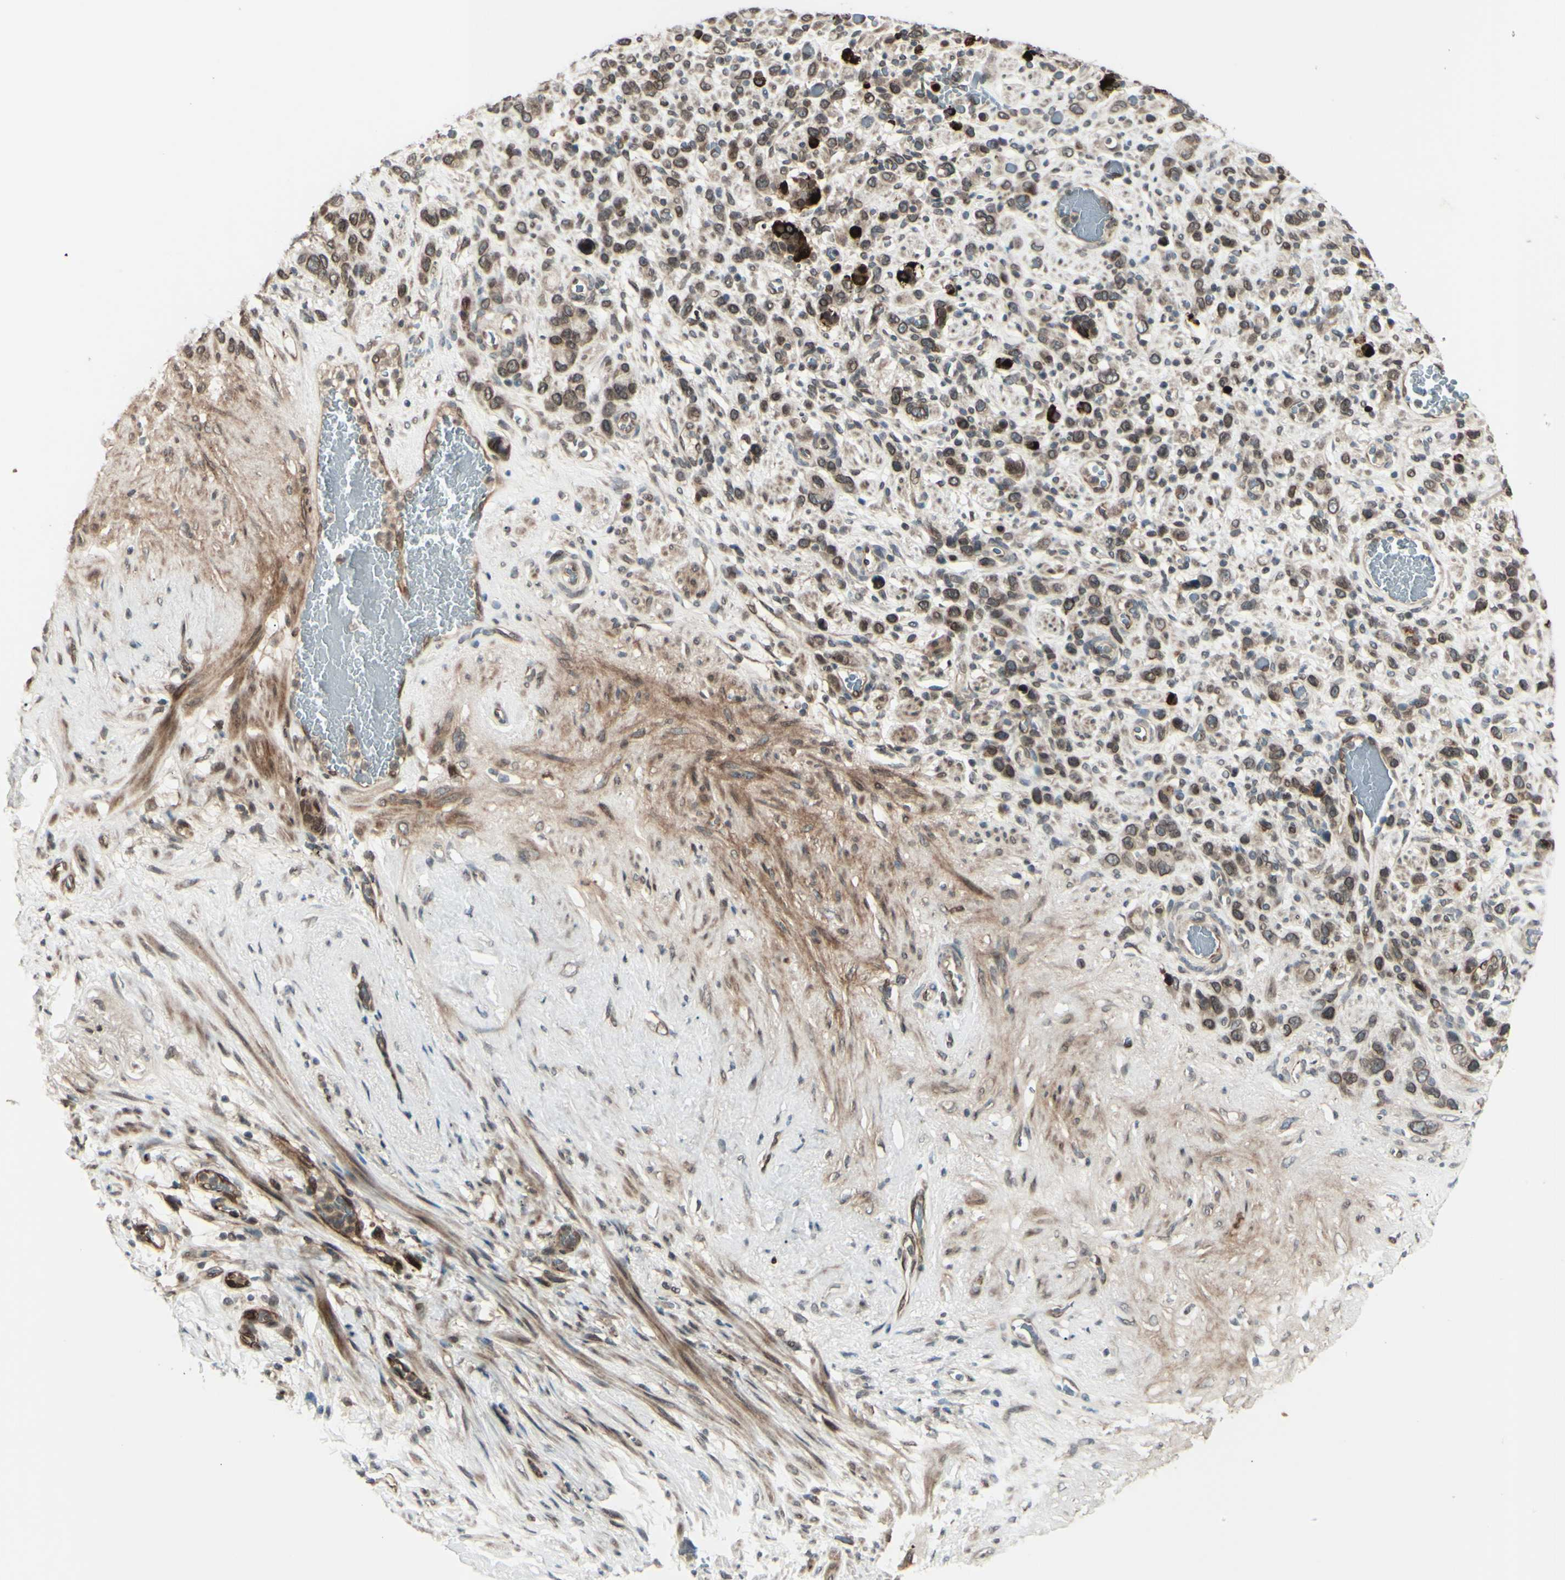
{"staining": {"intensity": "moderate", "quantity": ">75%", "location": "cytoplasmic/membranous,nuclear"}, "tissue": "stomach cancer", "cell_type": "Tumor cells", "image_type": "cancer", "snomed": [{"axis": "morphology", "description": "Adenocarcinoma, NOS"}, {"axis": "morphology", "description": "Adenocarcinoma, High grade"}, {"axis": "topography", "description": "Stomach, upper"}, {"axis": "topography", "description": "Stomach, lower"}], "caption": "IHC of stomach cancer displays medium levels of moderate cytoplasmic/membranous and nuclear expression in about >75% of tumor cells. Immunohistochemistry stains the protein in brown and the nuclei are stained blue.", "gene": "MLF2", "patient": {"sex": "female", "age": 65}}